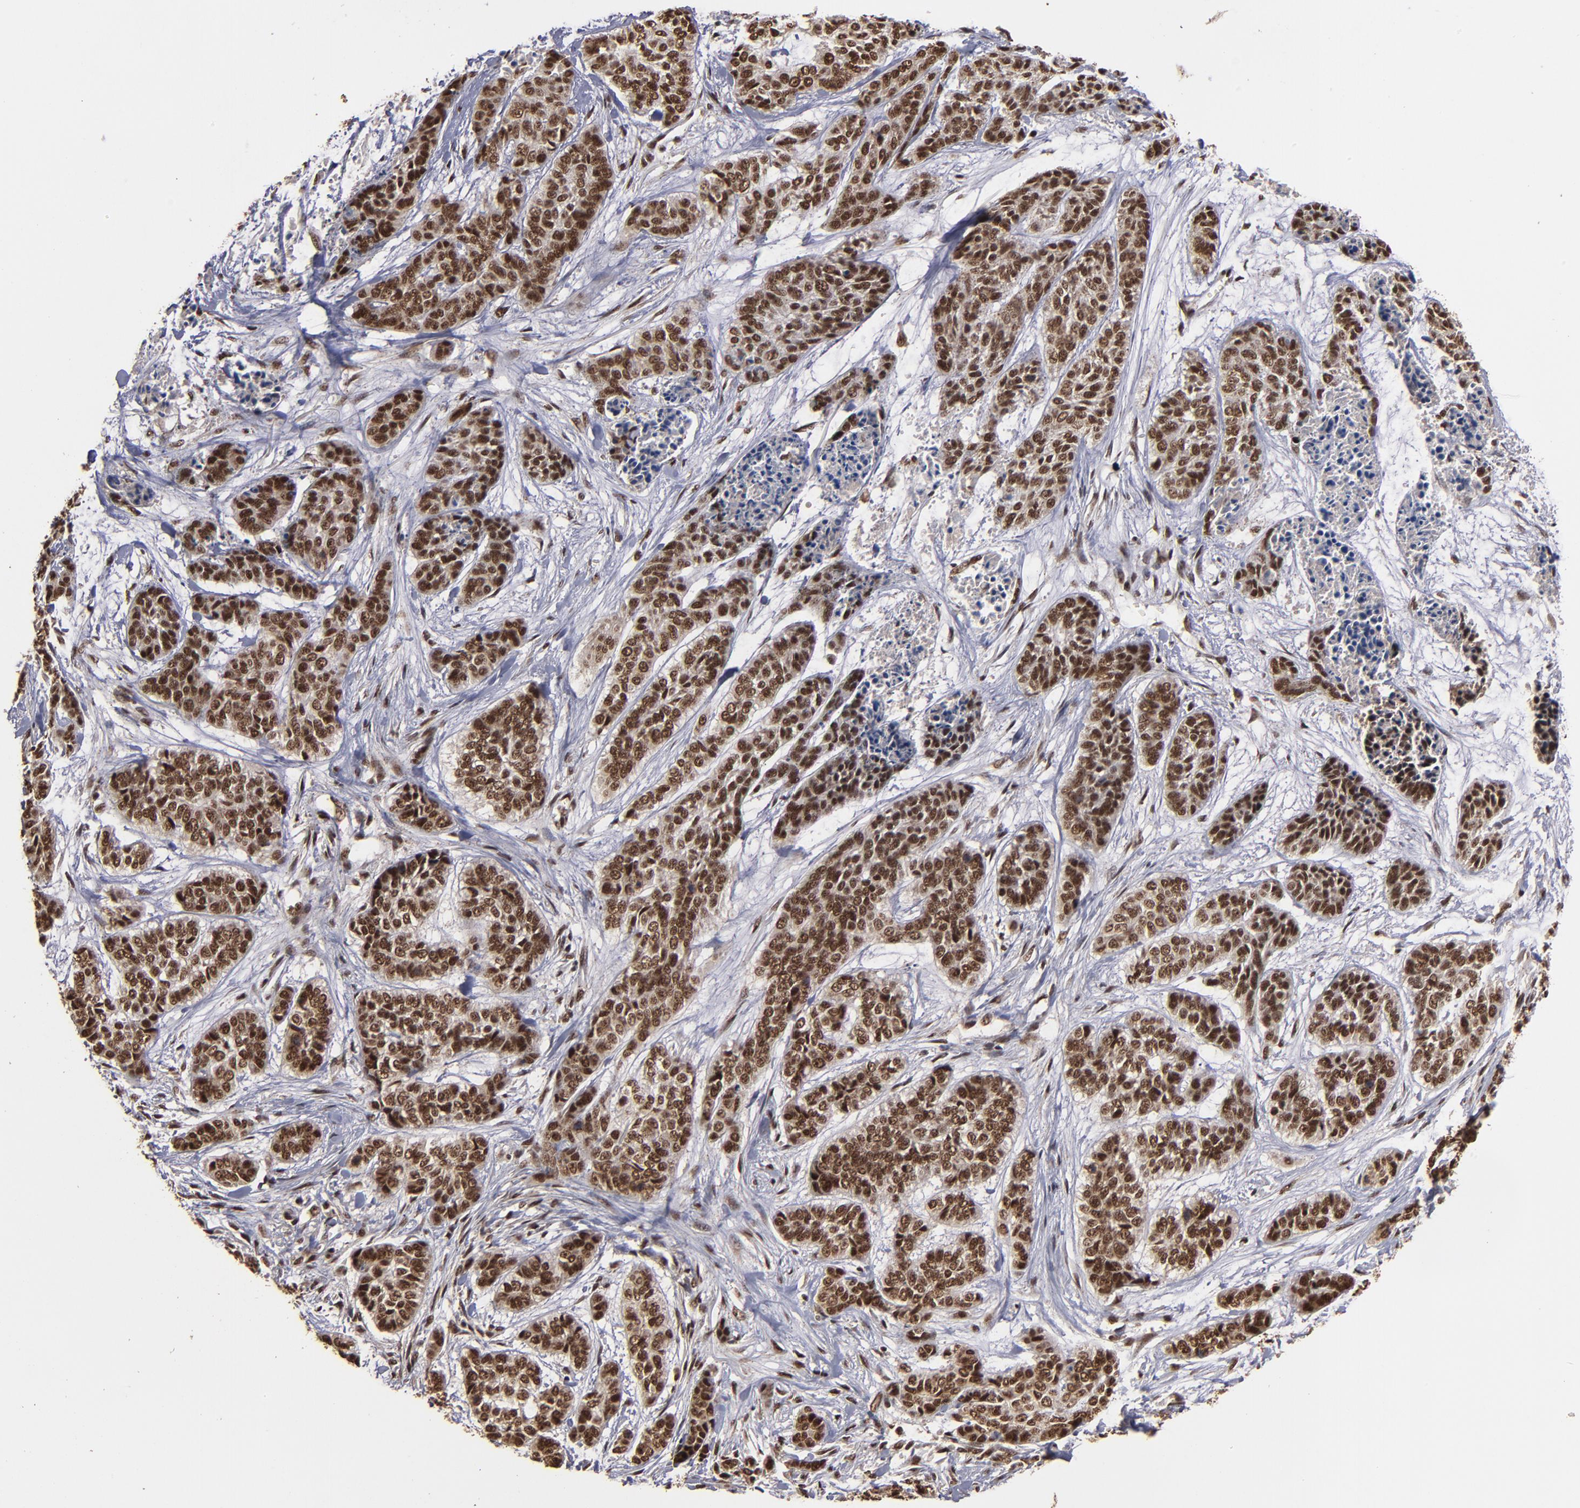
{"staining": {"intensity": "moderate", "quantity": ">75%", "location": "cytoplasmic/membranous,nuclear"}, "tissue": "skin cancer", "cell_type": "Tumor cells", "image_type": "cancer", "snomed": [{"axis": "morphology", "description": "Basal cell carcinoma"}, {"axis": "topography", "description": "Skin"}], "caption": "Brown immunohistochemical staining in skin basal cell carcinoma exhibits moderate cytoplasmic/membranous and nuclear expression in approximately >75% of tumor cells.", "gene": "SNW1", "patient": {"sex": "female", "age": 64}}